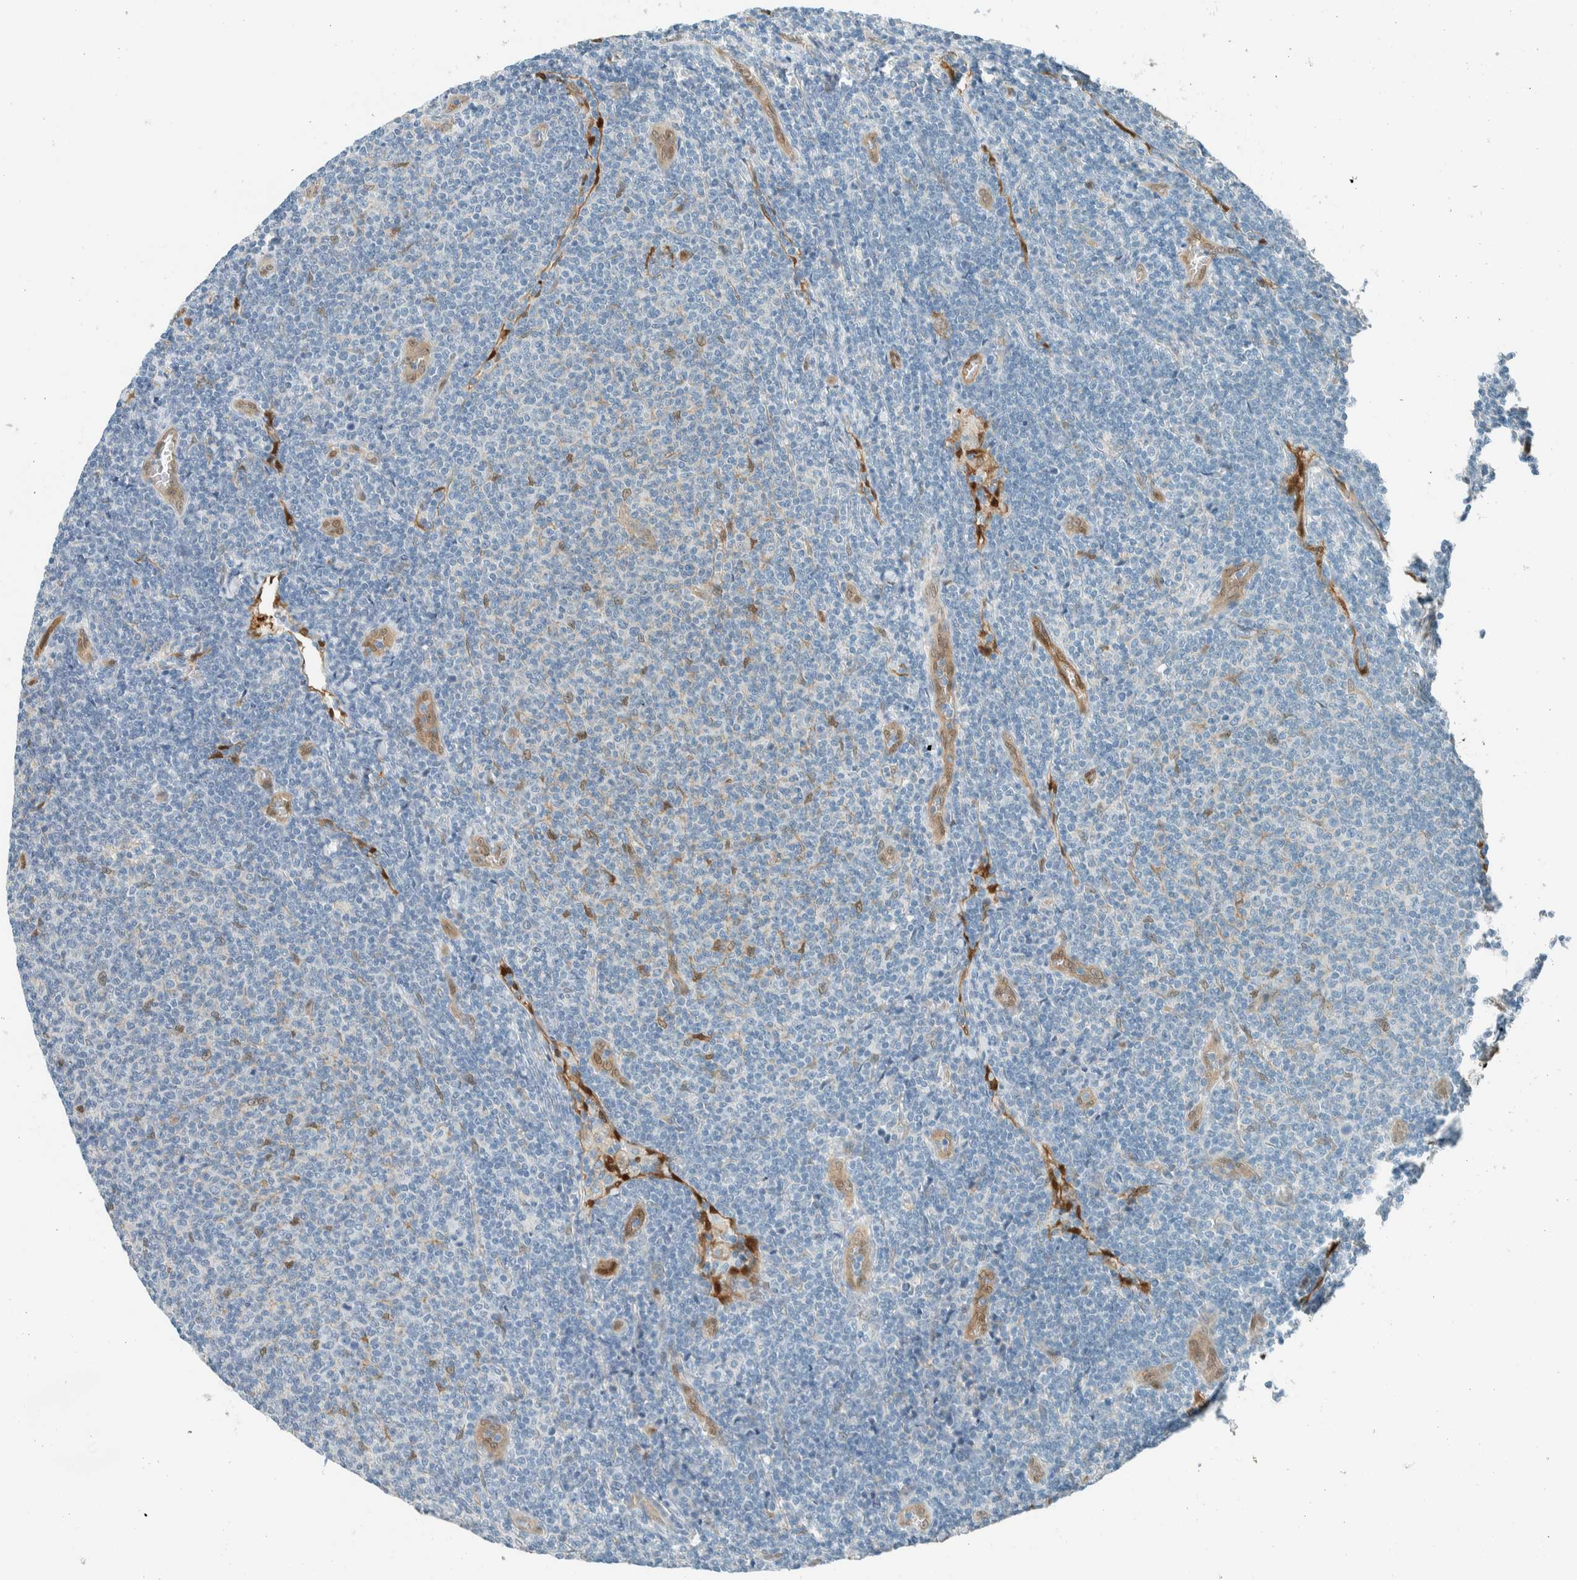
{"staining": {"intensity": "negative", "quantity": "none", "location": "none"}, "tissue": "lymphoma", "cell_type": "Tumor cells", "image_type": "cancer", "snomed": [{"axis": "morphology", "description": "Malignant lymphoma, non-Hodgkin's type, Low grade"}, {"axis": "topography", "description": "Lymph node"}], "caption": "Immunohistochemical staining of lymphoma demonstrates no significant positivity in tumor cells. (DAB IHC visualized using brightfield microscopy, high magnification).", "gene": "NXN", "patient": {"sex": "male", "age": 66}}